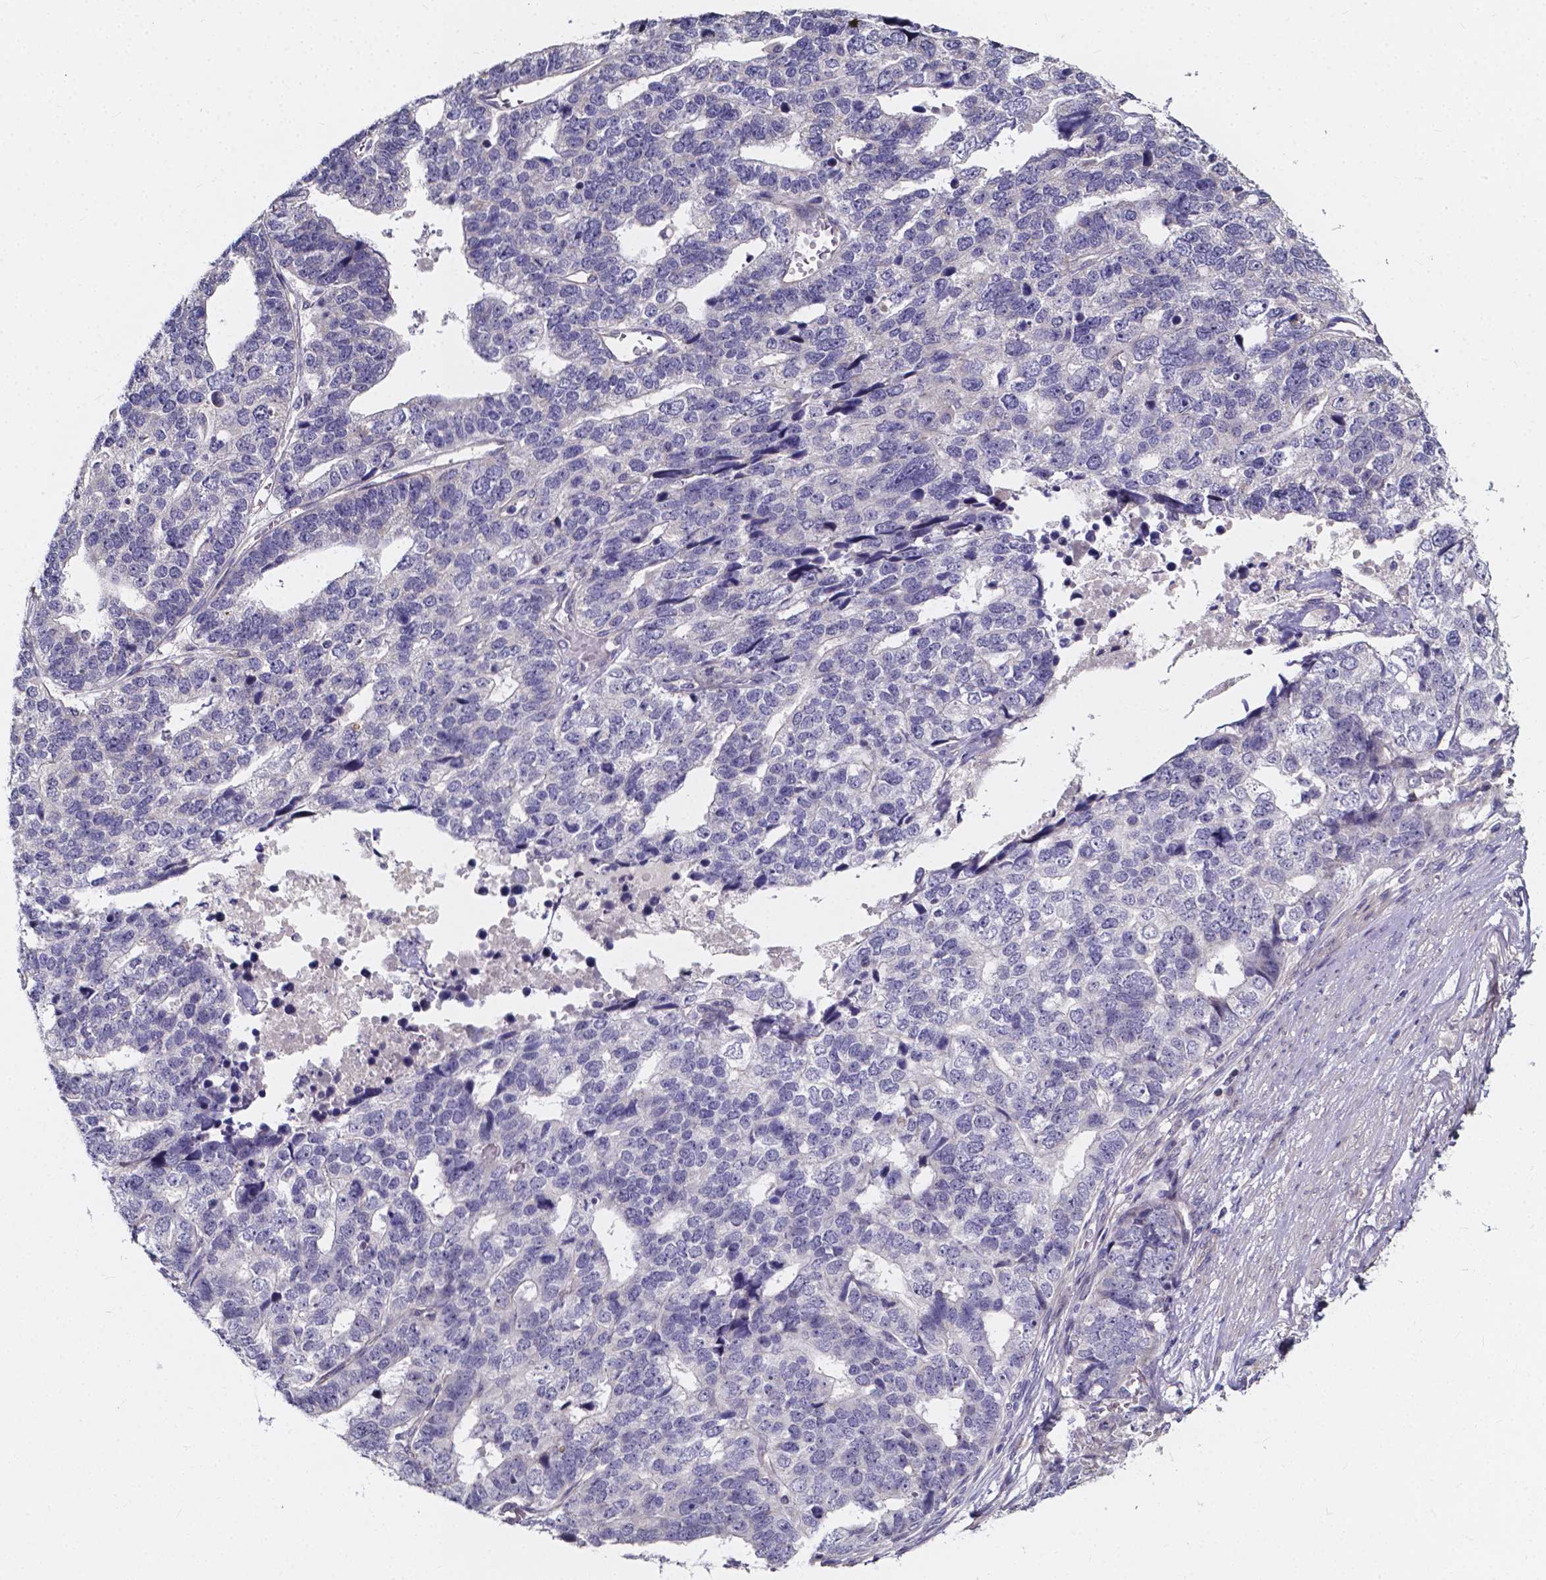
{"staining": {"intensity": "negative", "quantity": "none", "location": "none"}, "tissue": "stomach cancer", "cell_type": "Tumor cells", "image_type": "cancer", "snomed": [{"axis": "morphology", "description": "Adenocarcinoma, NOS"}, {"axis": "topography", "description": "Stomach"}], "caption": "Stomach adenocarcinoma stained for a protein using immunohistochemistry (IHC) displays no staining tumor cells.", "gene": "THEMIS", "patient": {"sex": "male", "age": 69}}